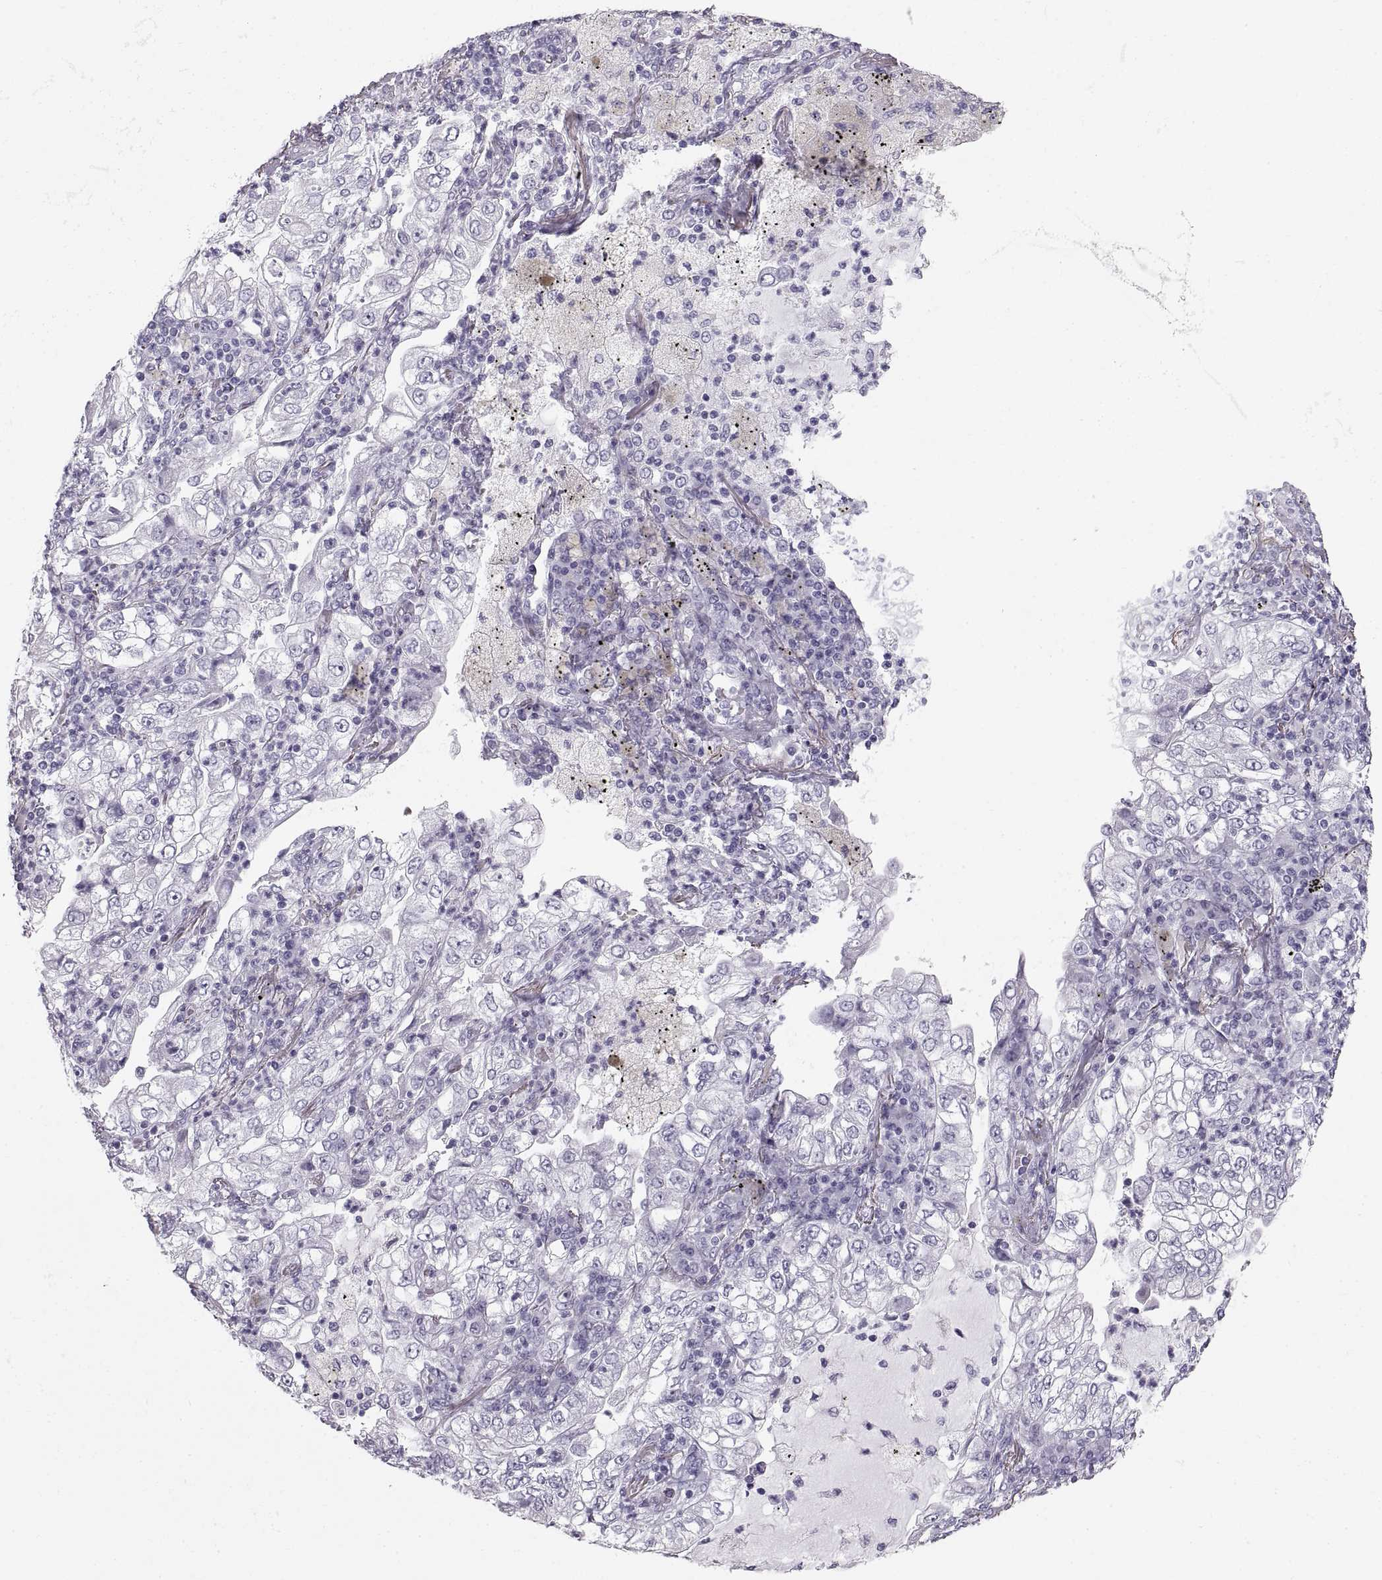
{"staining": {"intensity": "negative", "quantity": "none", "location": "none"}, "tissue": "lung cancer", "cell_type": "Tumor cells", "image_type": "cancer", "snomed": [{"axis": "morphology", "description": "Adenocarcinoma, NOS"}, {"axis": "topography", "description": "Lung"}], "caption": "Tumor cells show no significant positivity in lung adenocarcinoma.", "gene": "CRYAA", "patient": {"sex": "female", "age": 73}}